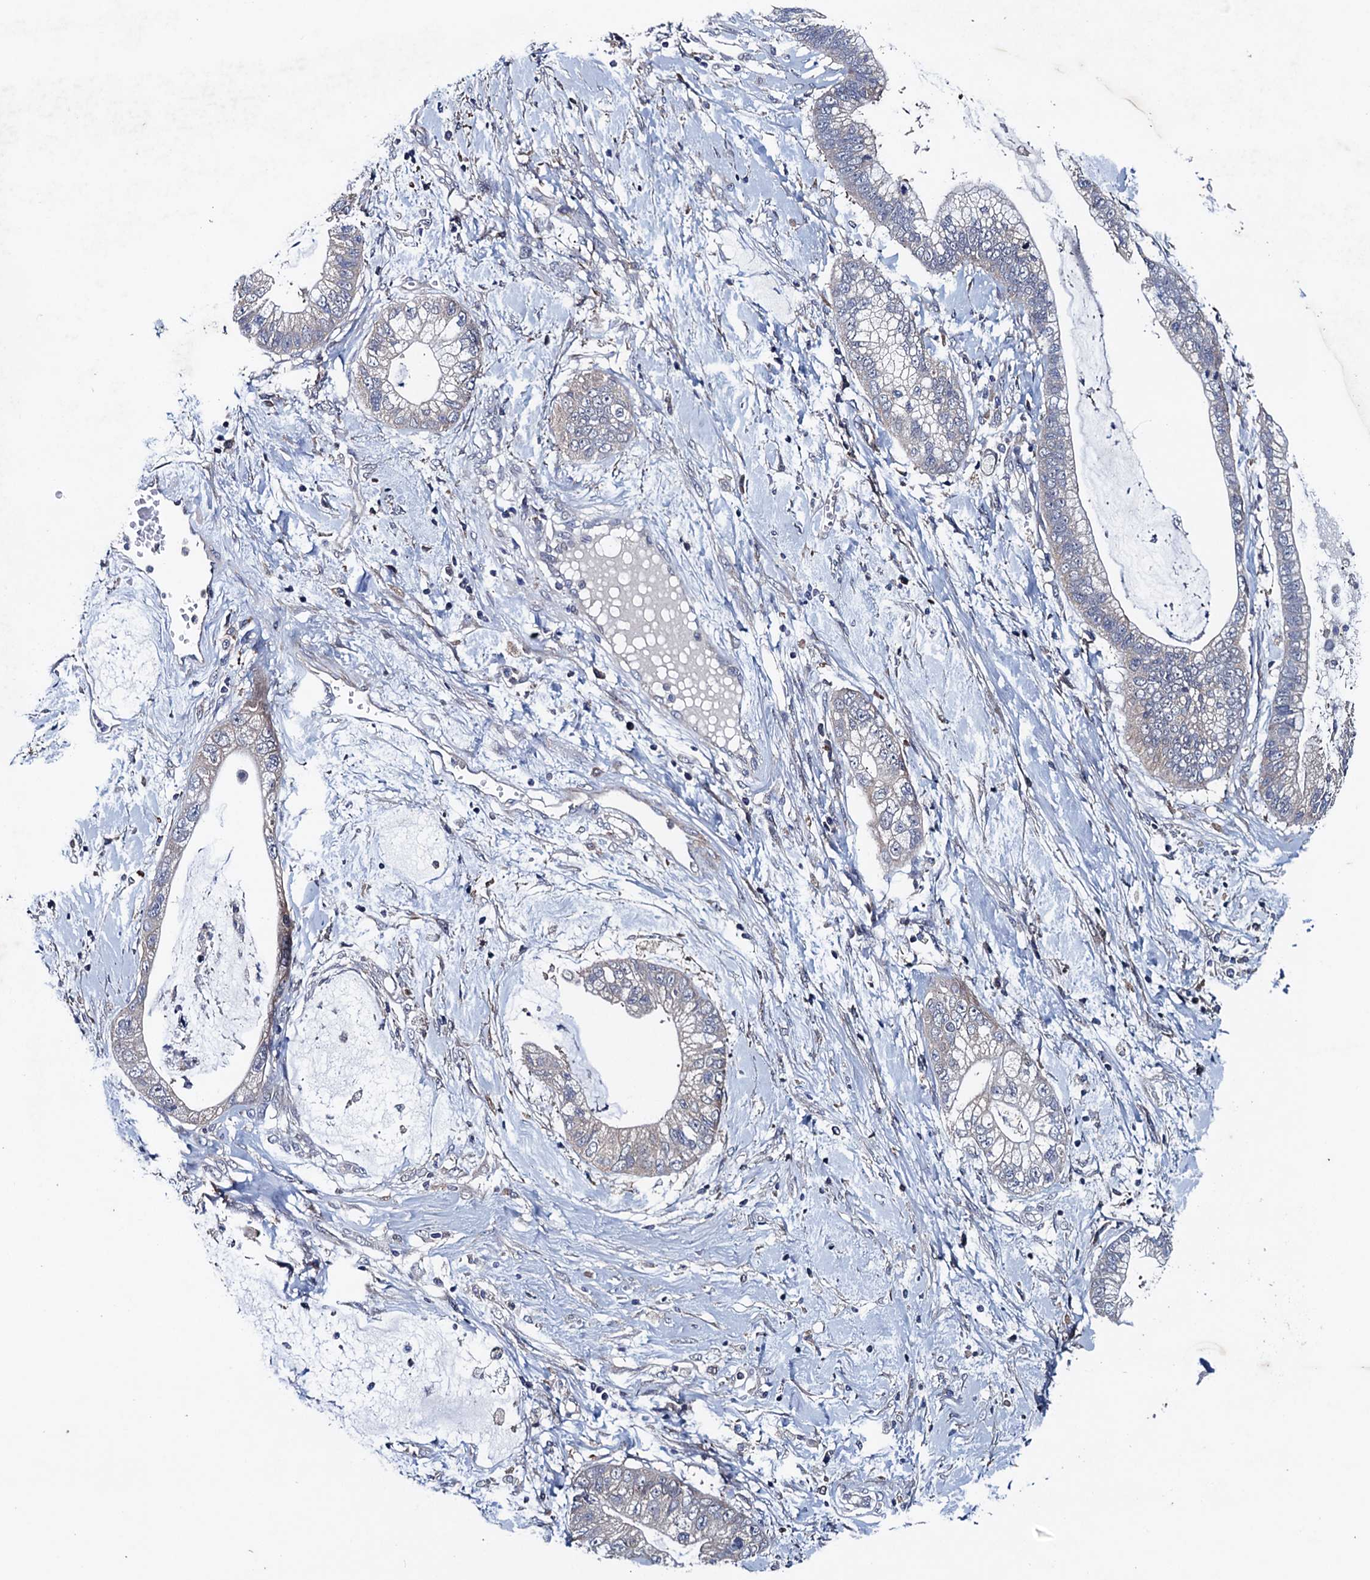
{"staining": {"intensity": "negative", "quantity": "none", "location": "none"}, "tissue": "cervical cancer", "cell_type": "Tumor cells", "image_type": "cancer", "snomed": [{"axis": "morphology", "description": "Adenocarcinoma, NOS"}, {"axis": "topography", "description": "Cervix"}], "caption": "Immunohistochemical staining of human cervical adenocarcinoma demonstrates no significant staining in tumor cells.", "gene": "BLTP3B", "patient": {"sex": "female", "age": 44}}